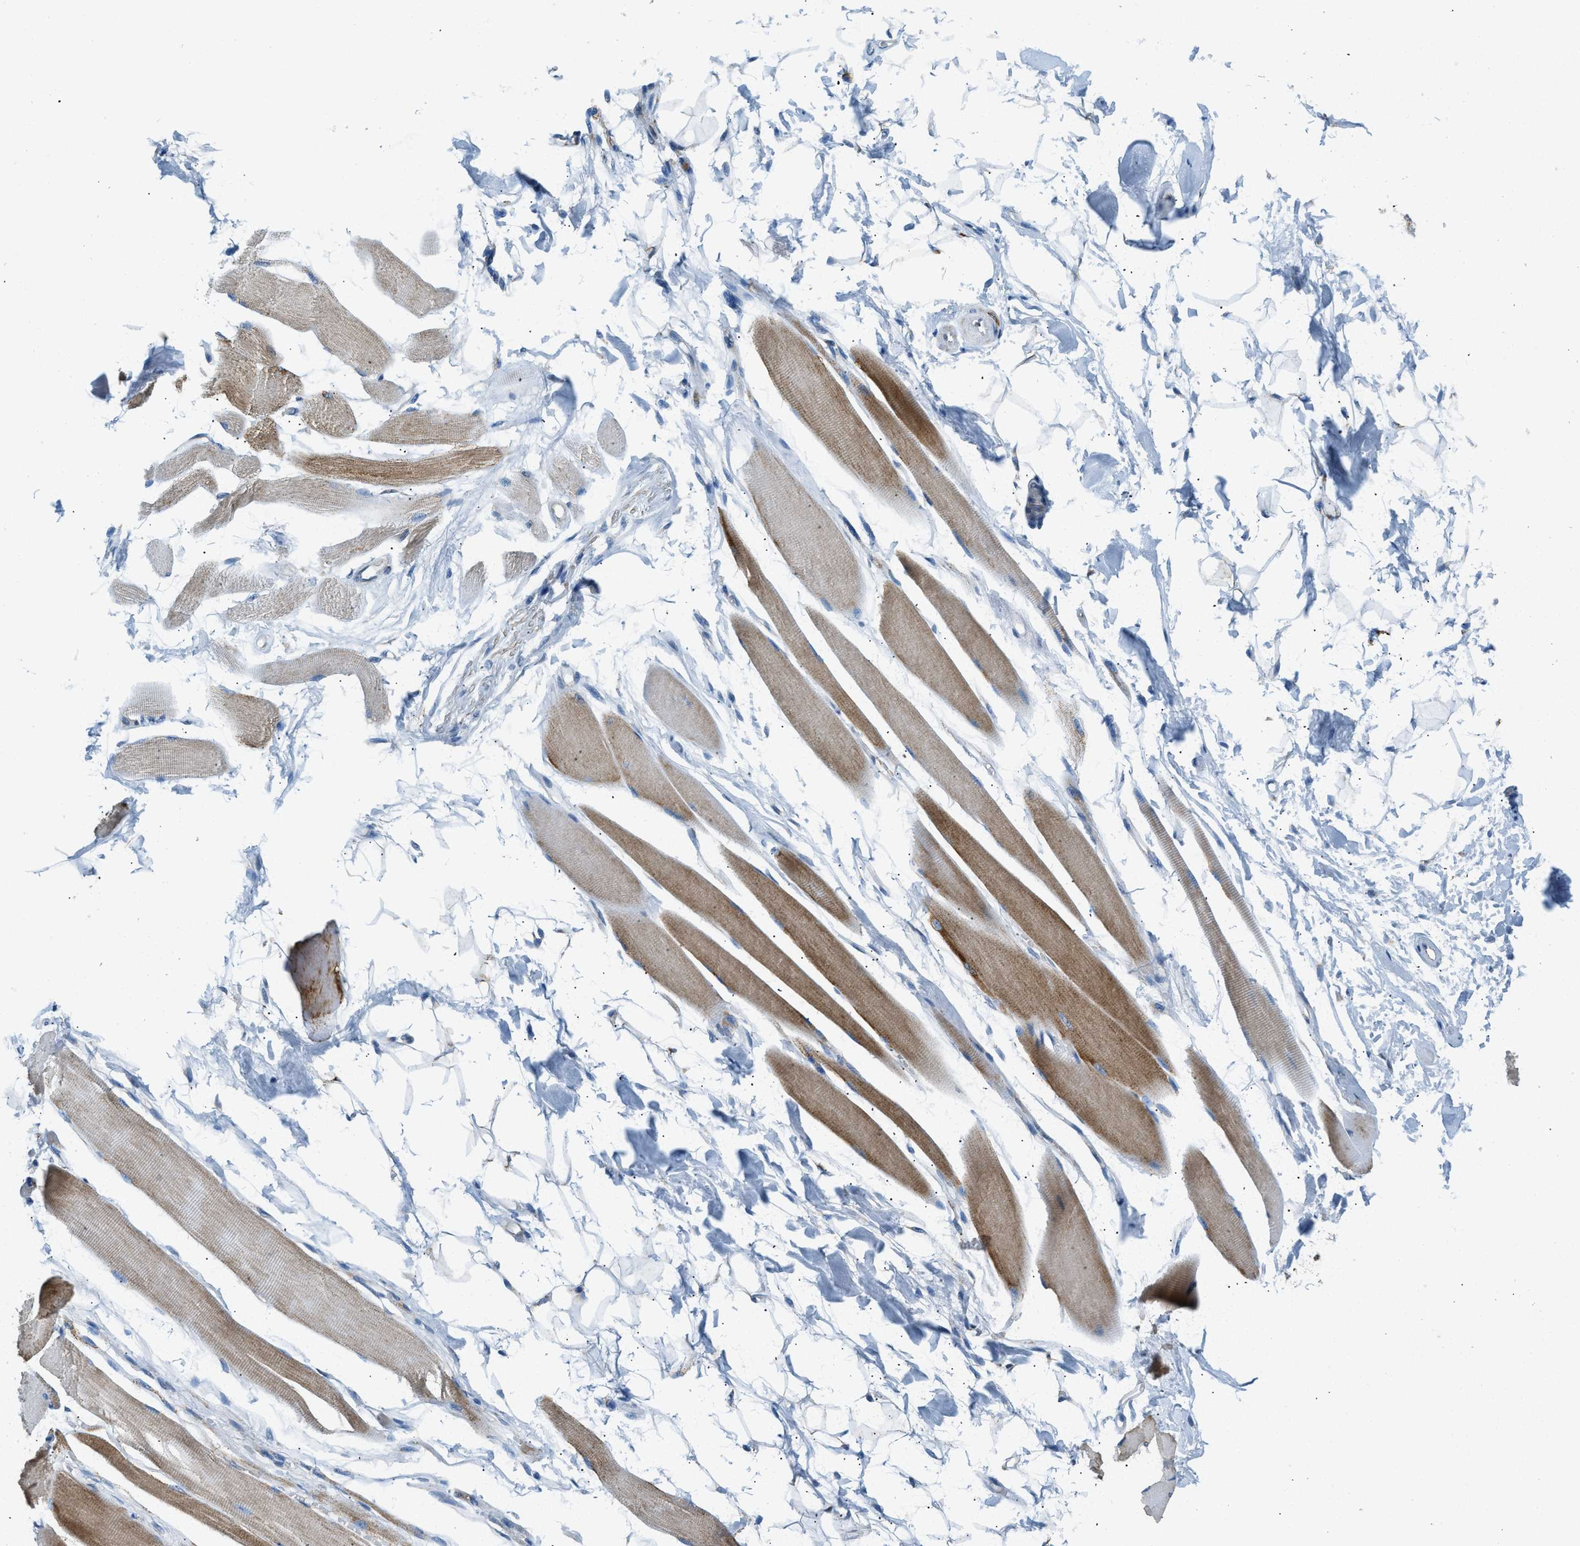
{"staining": {"intensity": "moderate", "quantity": "25%-75%", "location": "cytoplasmic/membranous"}, "tissue": "skeletal muscle", "cell_type": "Myocytes", "image_type": "normal", "snomed": [{"axis": "morphology", "description": "Normal tissue, NOS"}, {"axis": "topography", "description": "Skeletal muscle"}, {"axis": "topography", "description": "Peripheral nerve tissue"}], "caption": "Immunohistochemistry (IHC) image of benign skeletal muscle: human skeletal muscle stained using immunohistochemistry exhibits medium levels of moderate protein expression localized specifically in the cytoplasmic/membranous of myocytes, appearing as a cytoplasmic/membranous brown color.", "gene": "ACADVL", "patient": {"sex": "female", "age": 84}}